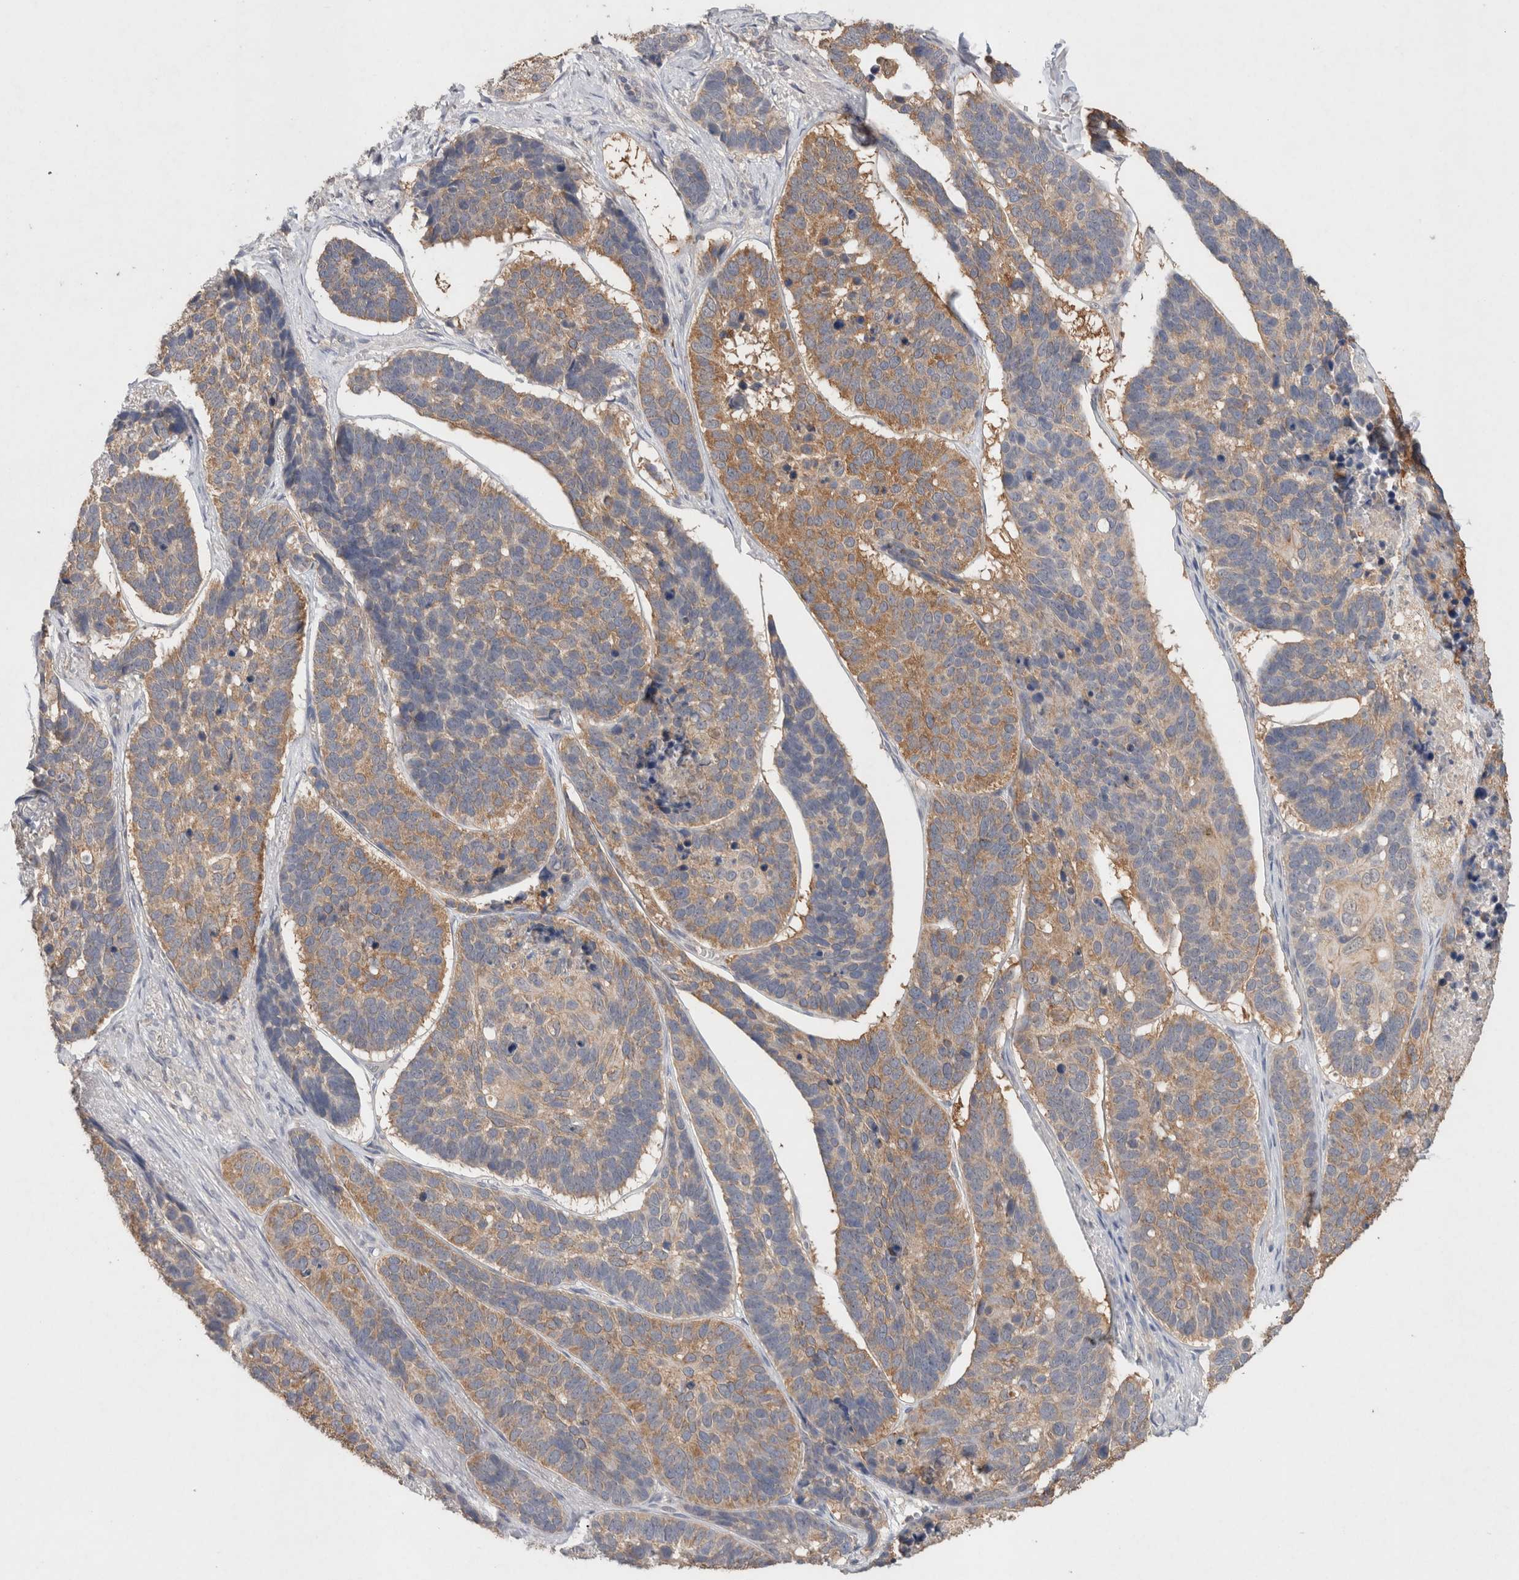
{"staining": {"intensity": "moderate", "quantity": ">75%", "location": "cytoplasmic/membranous"}, "tissue": "skin cancer", "cell_type": "Tumor cells", "image_type": "cancer", "snomed": [{"axis": "morphology", "description": "Basal cell carcinoma"}, {"axis": "topography", "description": "Skin"}], "caption": "Immunohistochemical staining of basal cell carcinoma (skin) reveals medium levels of moderate cytoplasmic/membranous positivity in approximately >75% of tumor cells.", "gene": "RAB14", "patient": {"sex": "male", "age": 62}}